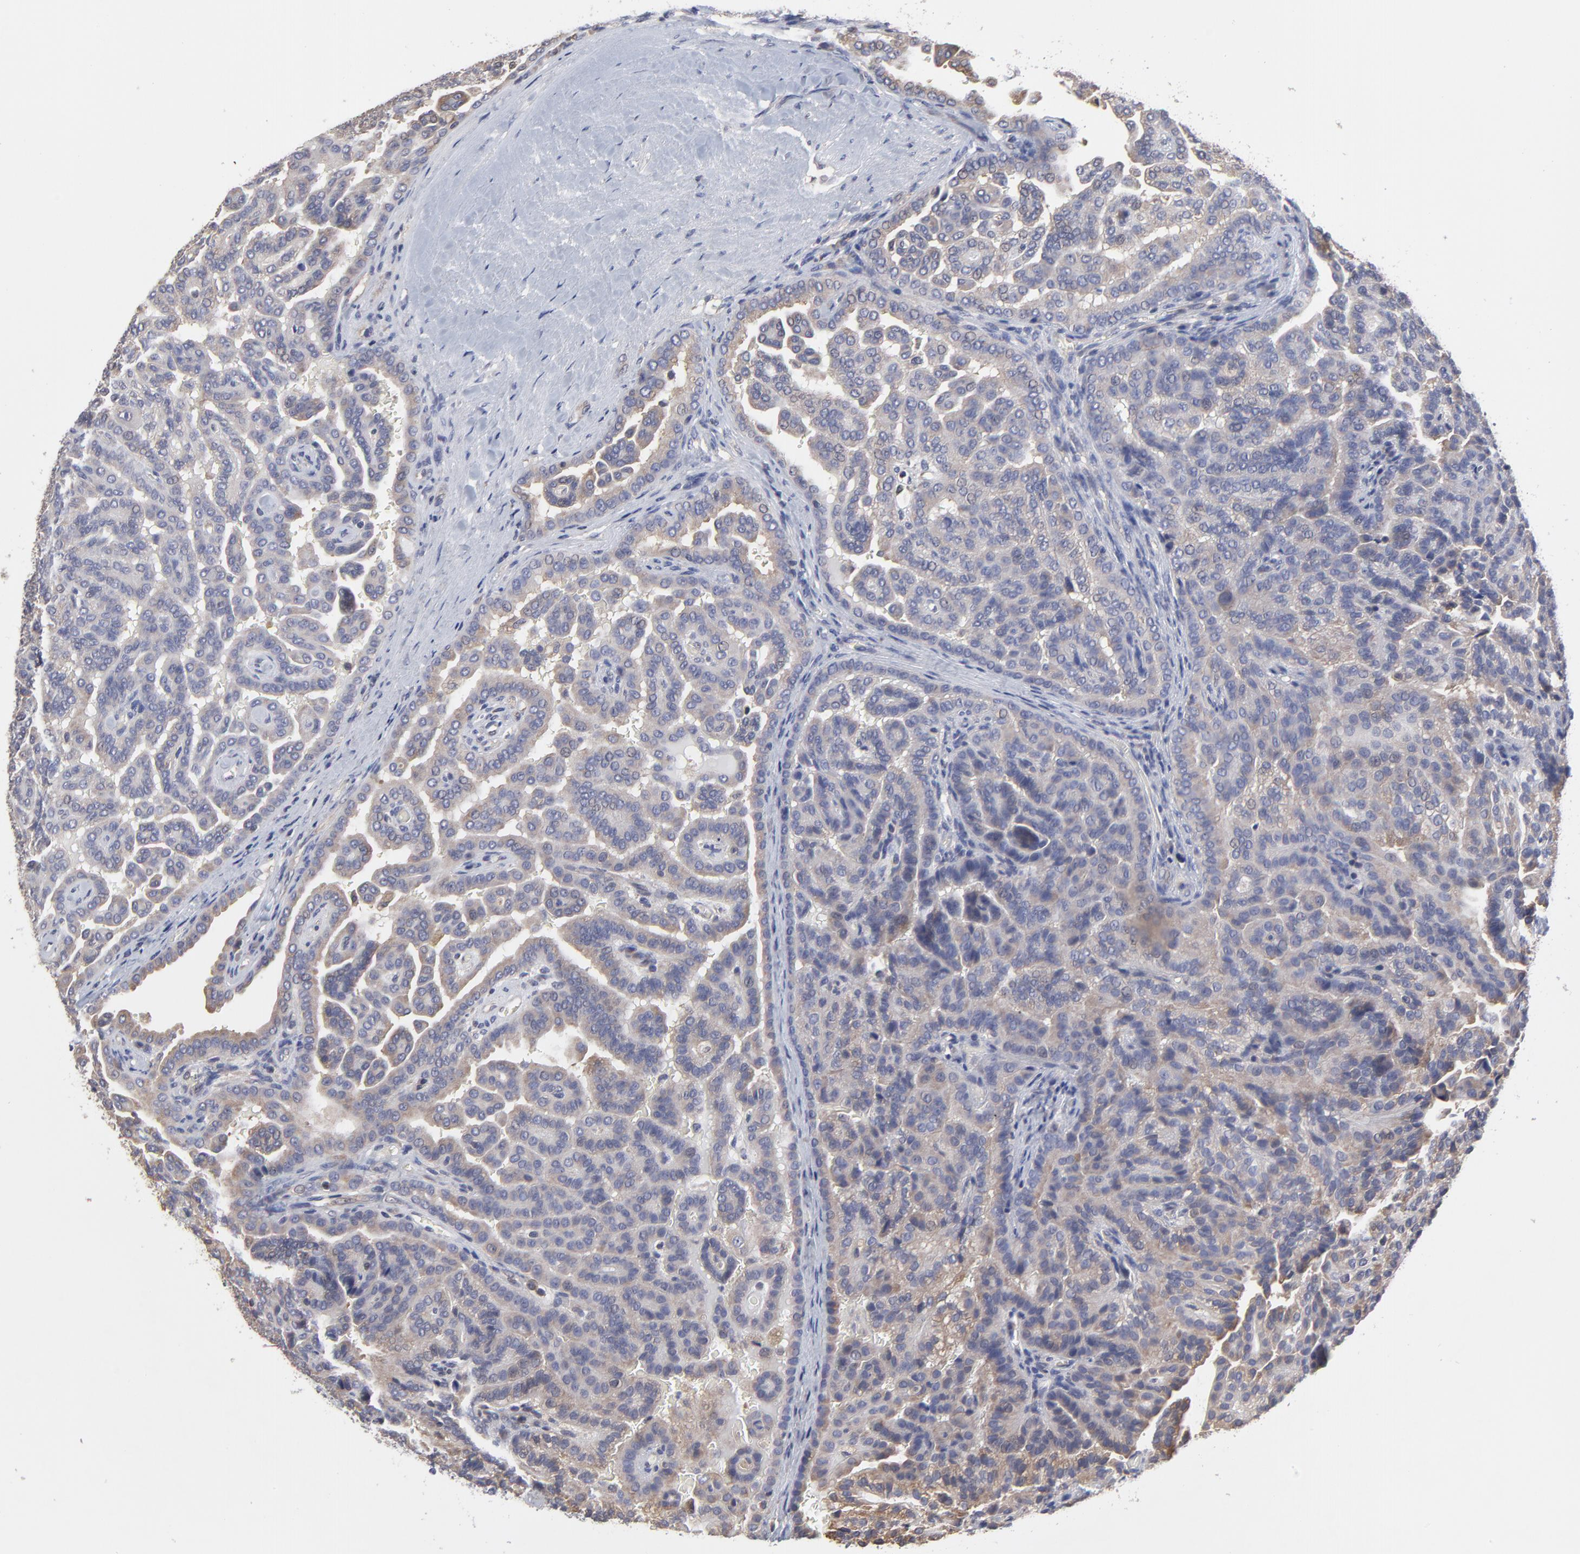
{"staining": {"intensity": "weak", "quantity": ">75%", "location": "cytoplasmic/membranous"}, "tissue": "renal cancer", "cell_type": "Tumor cells", "image_type": "cancer", "snomed": [{"axis": "morphology", "description": "Adenocarcinoma, NOS"}, {"axis": "topography", "description": "Kidney"}], "caption": "Protein expression analysis of adenocarcinoma (renal) displays weak cytoplasmic/membranous staining in about >75% of tumor cells.", "gene": "CCT2", "patient": {"sex": "male", "age": 61}}